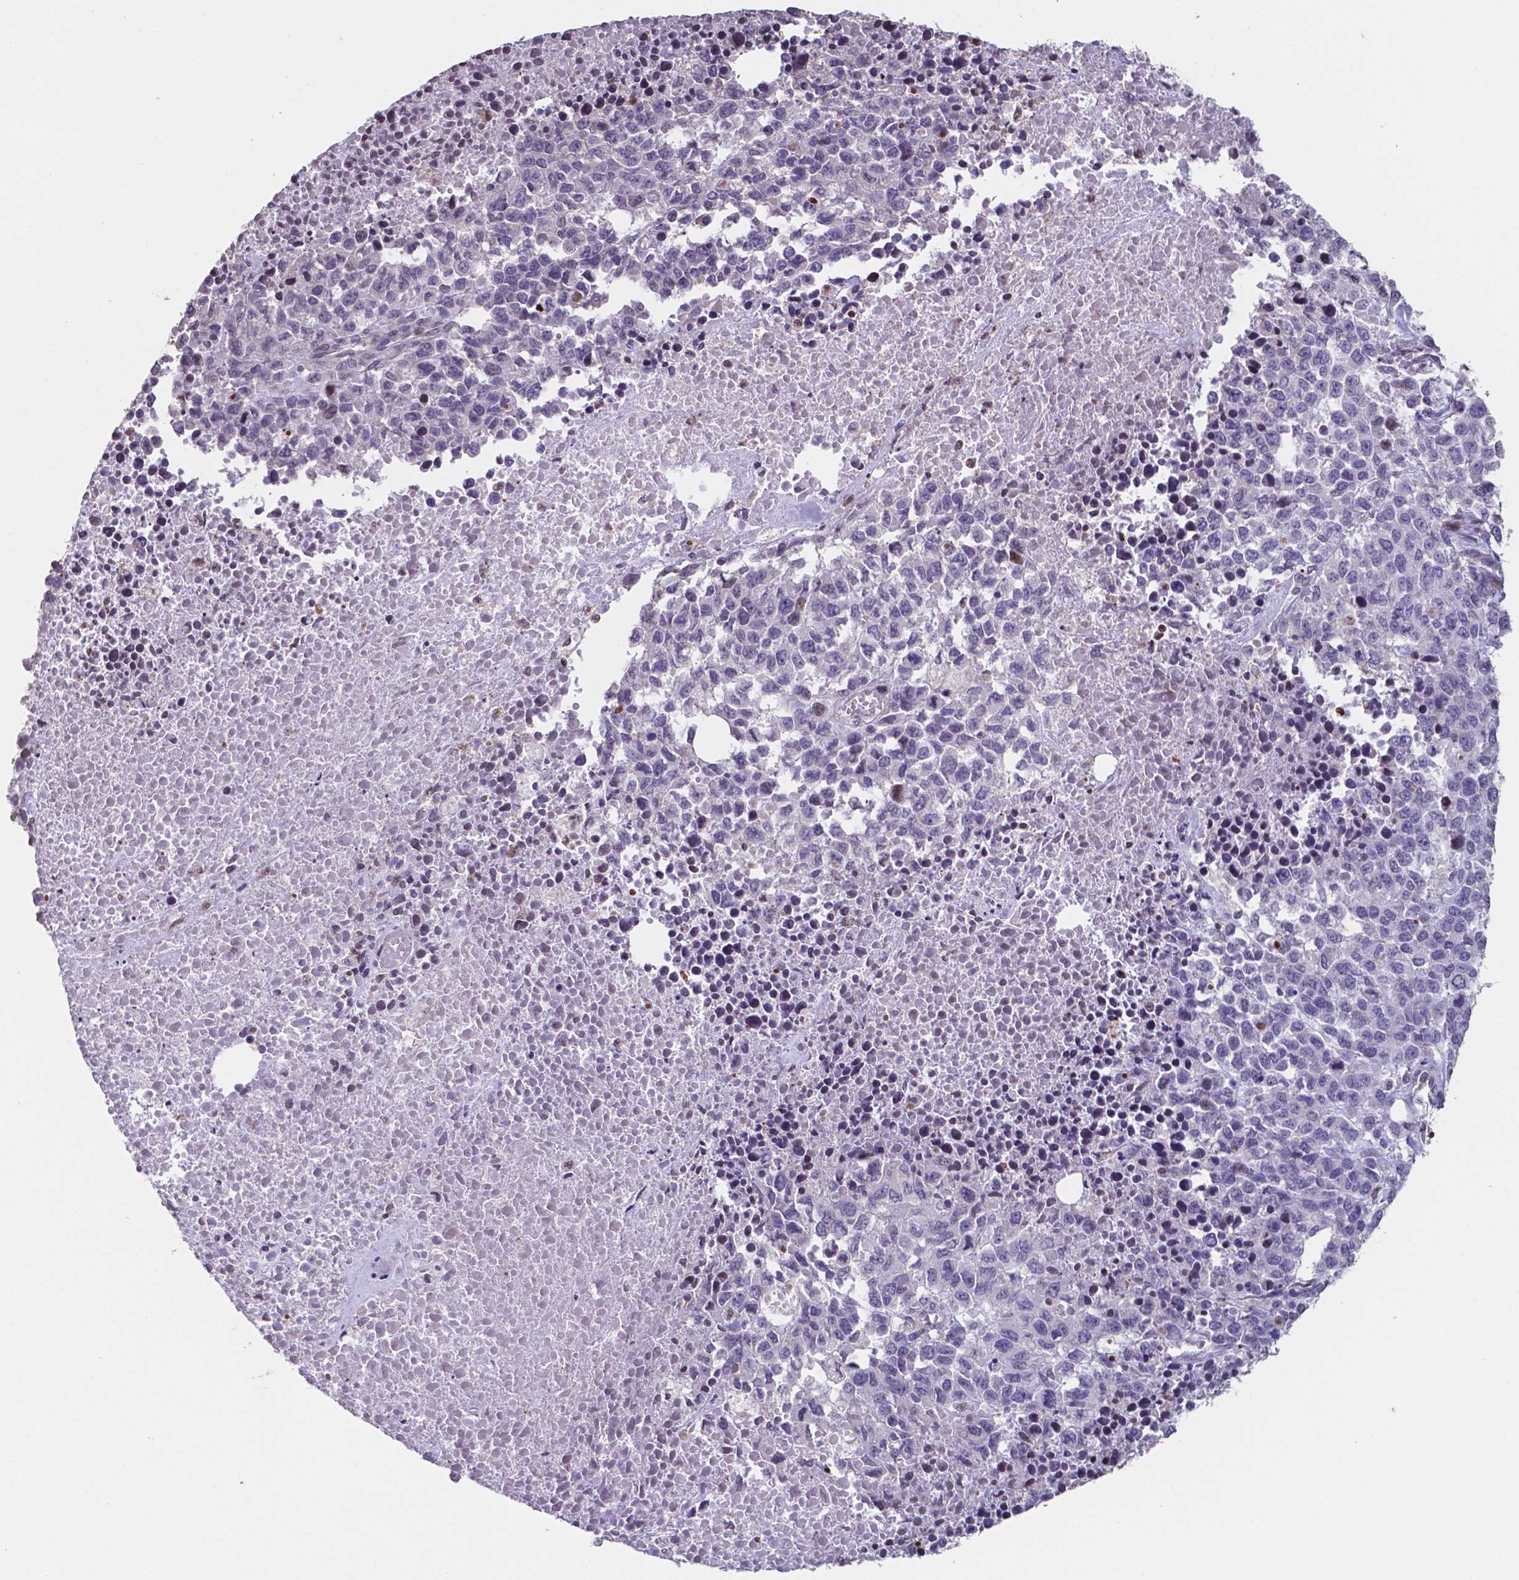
{"staining": {"intensity": "negative", "quantity": "none", "location": "none"}, "tissue": "melanoma", "cell_type": "Tumor cells", "image_type": "cancer", "snomed": [{"axis": "morphology", "description": "Malignant melanoma, Metastatic site"}, {"axis": "topography", "description": "Skin"}], "caption": "Immunohistochemistry of human melanoma displays no positivity in tumor cells.", "gene": "MLC1", "patient": {"sex": "male", "age": 84}}